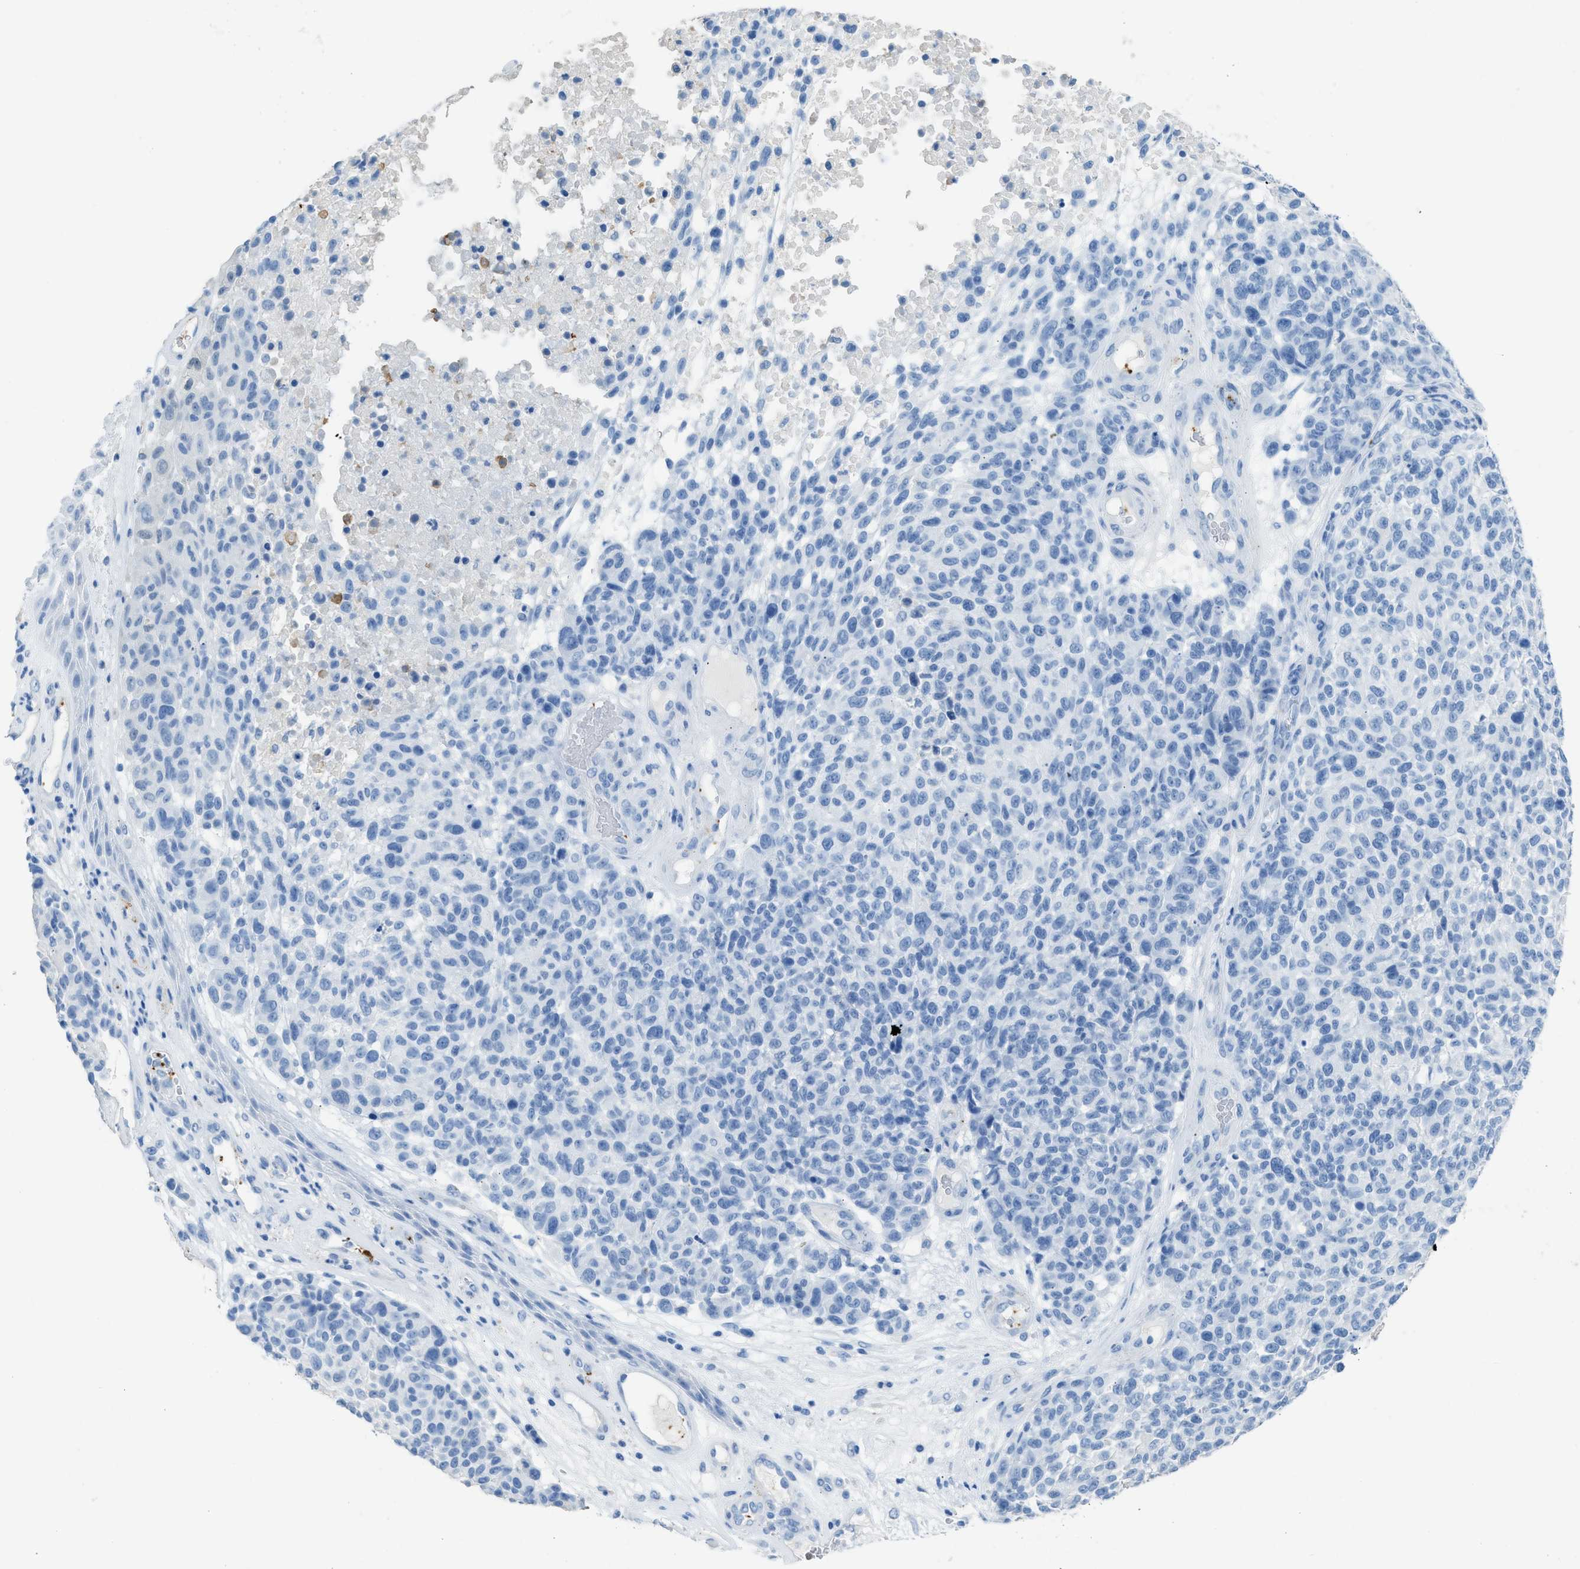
{"staining": {"intensity": "negative", "quantity": "none", "location": "none"}, "tissue": "melanoma", "cell_type": "Tumor cells", "image_type": "cancer", "snomed": [{"axis": "morphology", "description": "Malignant melanoma, NOS"}, {"axis": "topography", "description": "Skin"}], "caption": "This is a image of immunohistochemistry staining of melanoma, which shows no staining in tumor cells.", "gene": "FAIM2", "patient": {"sex": "male", "age": 59}}